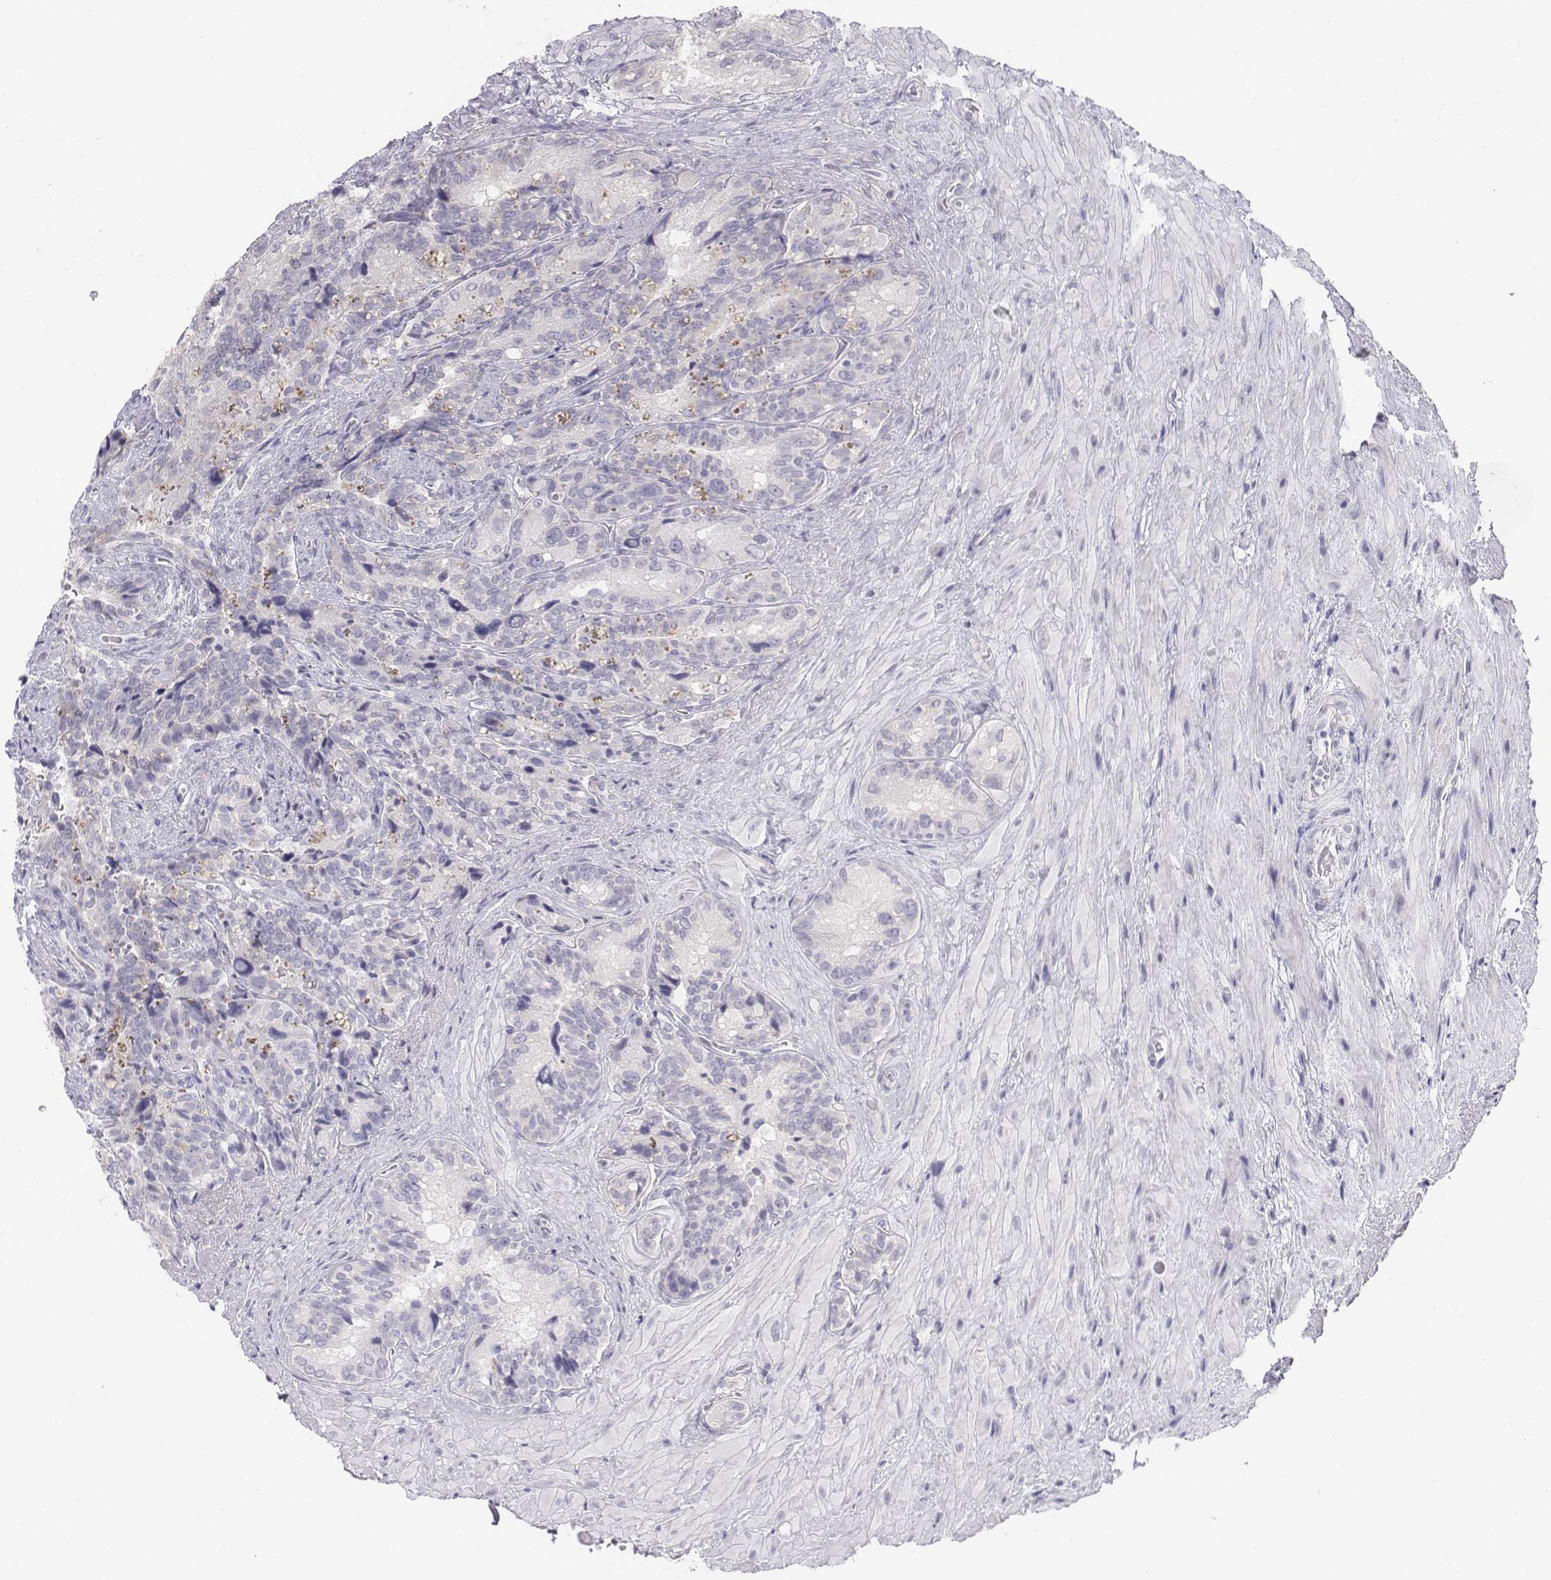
{"staining": {"intensity": "negative", "quantity": "none", "location": "none"}, "tissue": "seminal vesicle", "cell_type": "Glandular cells", "image_type": "normal", "snomed": [{"axis": "morphology", "description": "Normal tissue, NOS"}, {"axis": "topography", "description": "Seminal veicle"}], "caption": "Protein analysis of unremarkable seminal vesicle exhibits no significant positivity in glandular cells.", "gene": "PENK", "patient": {"sex": "male", "age": 69}}